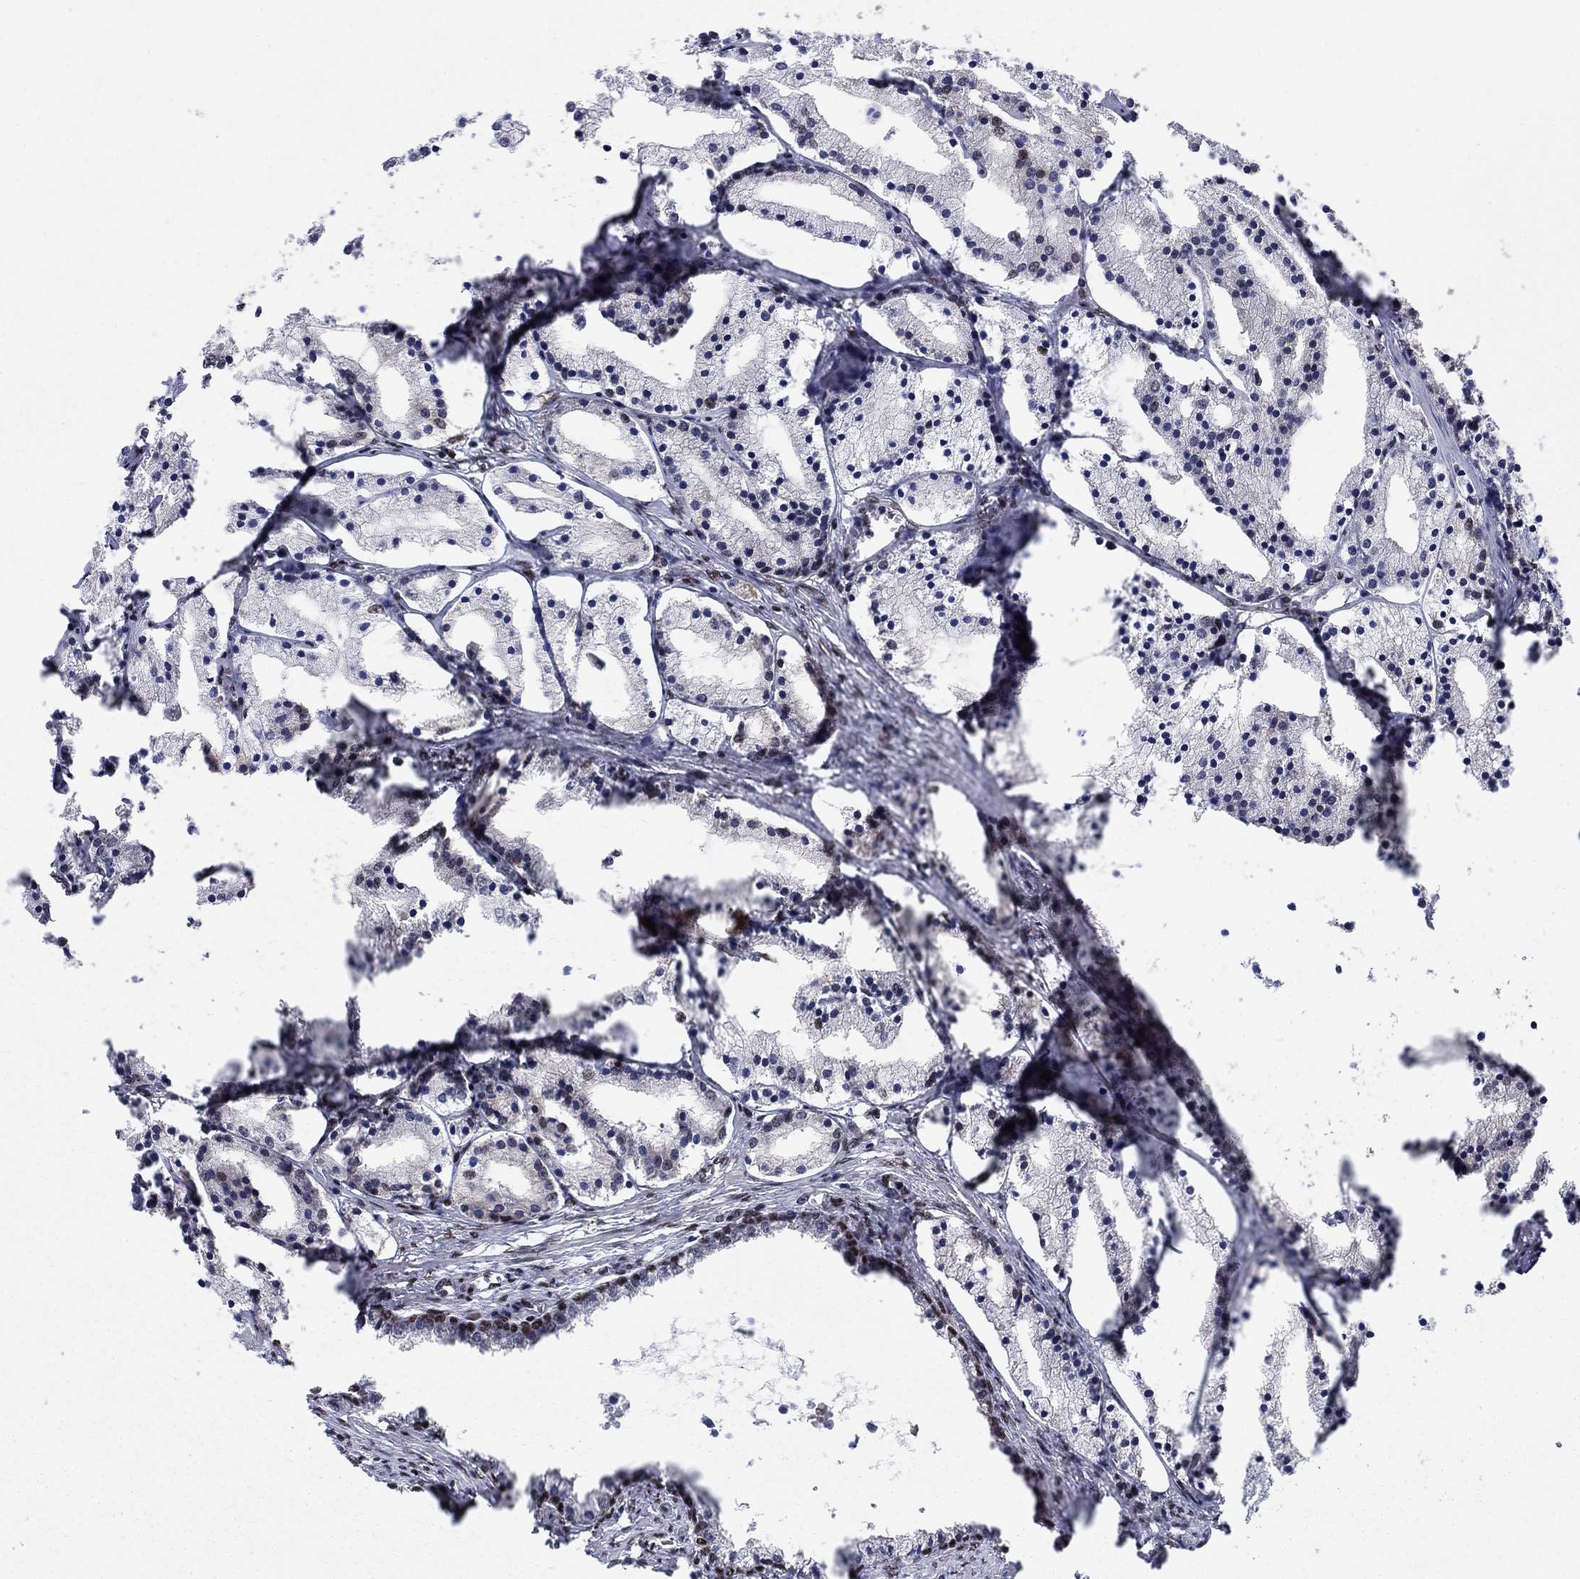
{"staining": {"intensity": "strong", "quantity": "<25%", "location": "nuclear"}, "tissue": "prostate cancer", "cell_type": "Tumor cells", "image_type": "cancer", "snomed": [{"axis": "morphology", "description": "Adenocarcinoma, NOS"}, {"axis": "topography", "description": "Prostate"}], "caption": "Protein expression by IHC demonstrates strong nuclear positivity in about <25% of tumor cells in adenocarcinoma (prostate).", "gene": "RPRD1B", "patient": {"sex": "male", "age": 69}}